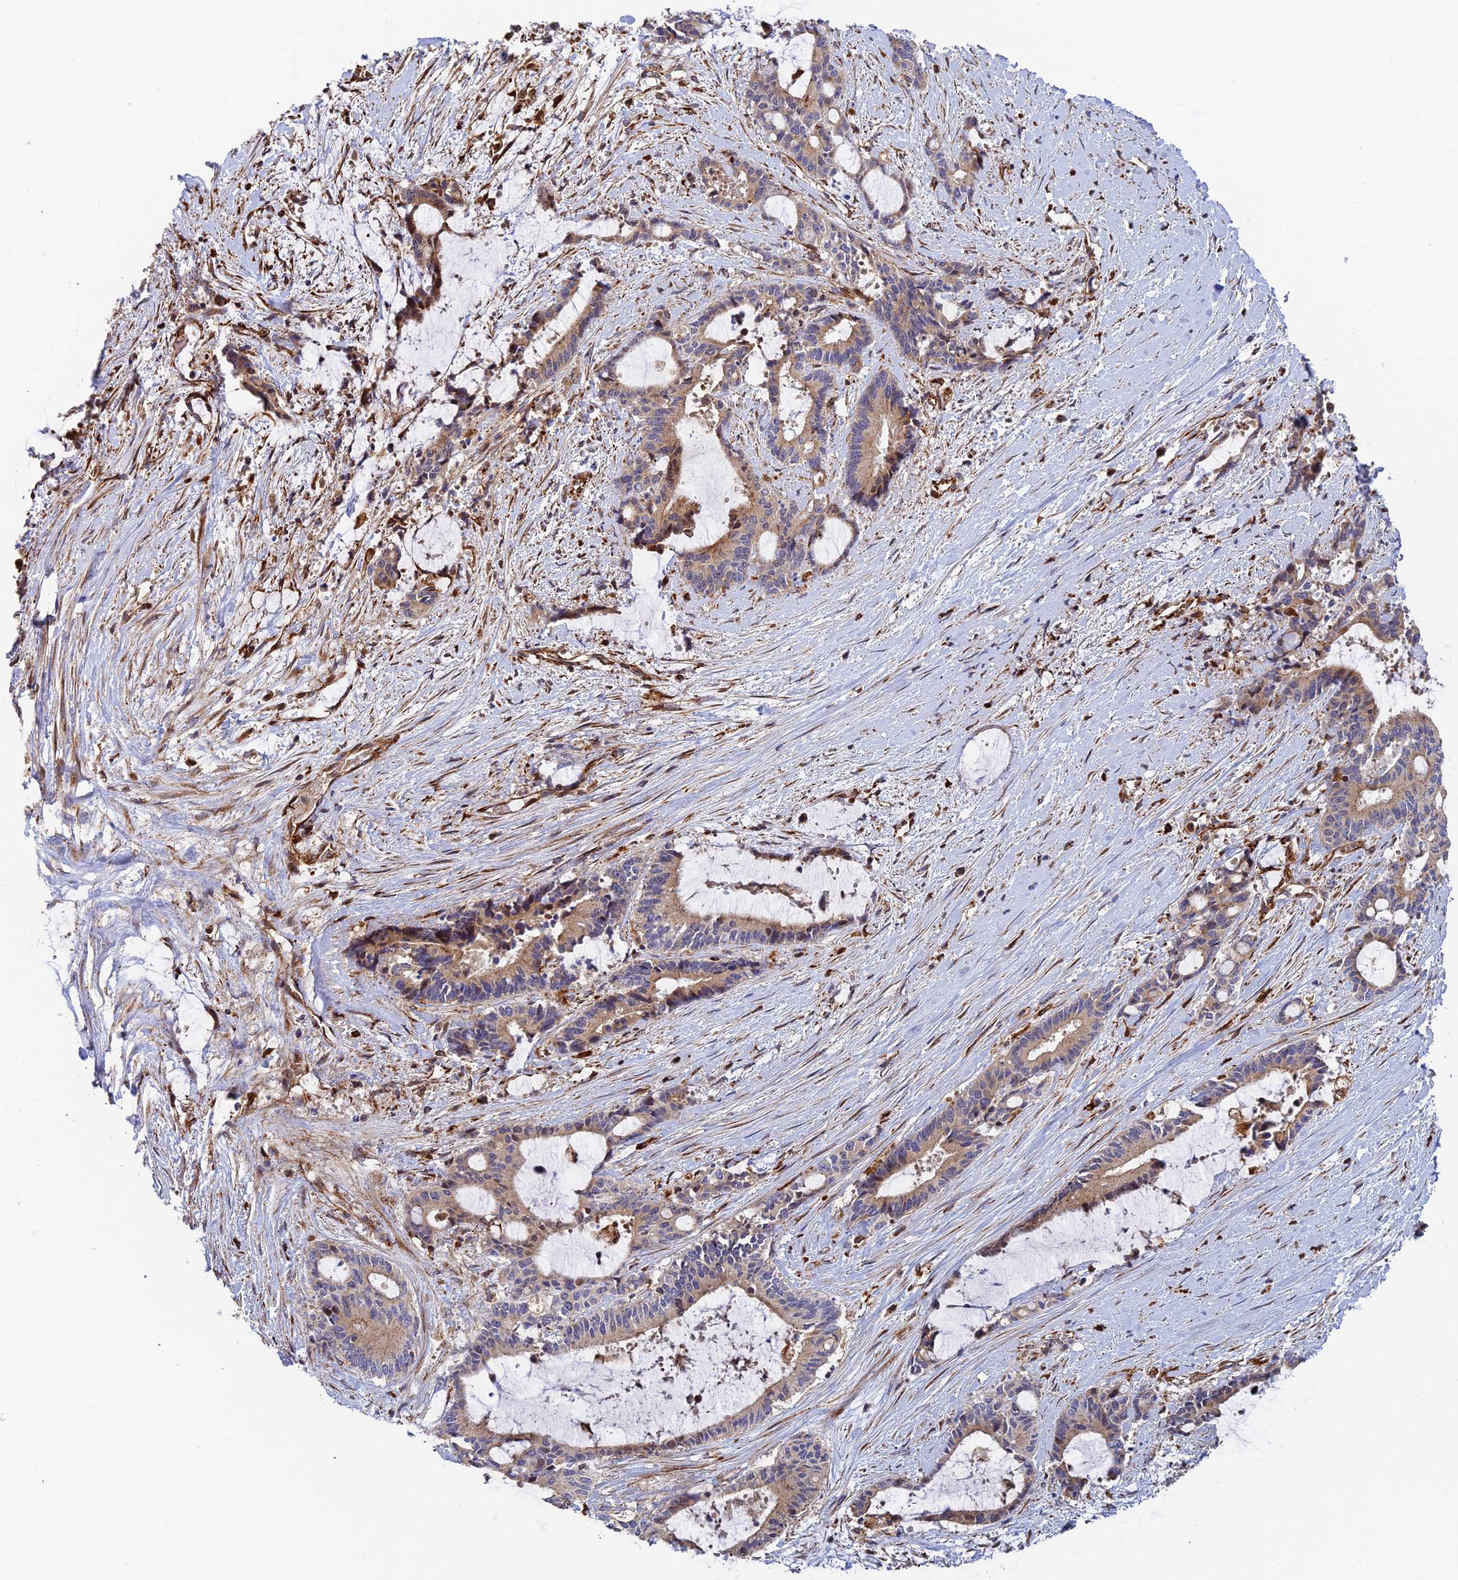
{"staining": {"intensity": "weak", "quantity": "25%-75%", "location": "cytoplasmic/membranous"}, "tissue": "liver cancer", "cell_type": "Tumor cells", "image_type": "cancer", "snomed": [{"axis": "morphology", "description": "Normal tissue, NOS"}, {"axis": "morphology", "description": "Cholangiocarcinoma"}, {"axis": "topography", "description": "Liver"}, {"axis": "topography", "description": "Peripheral nerve tissue"}], "caption": "Immunohistochemistry (DAB) staining of human liver cancer (cholangiocarcinoma) exhibits weak cytoplasmic/membranous protein staining in approximately 25%-75% of tumor cells.", "gene": "PPP2R3C", "patient": {"sex": "female", "age": 73}}